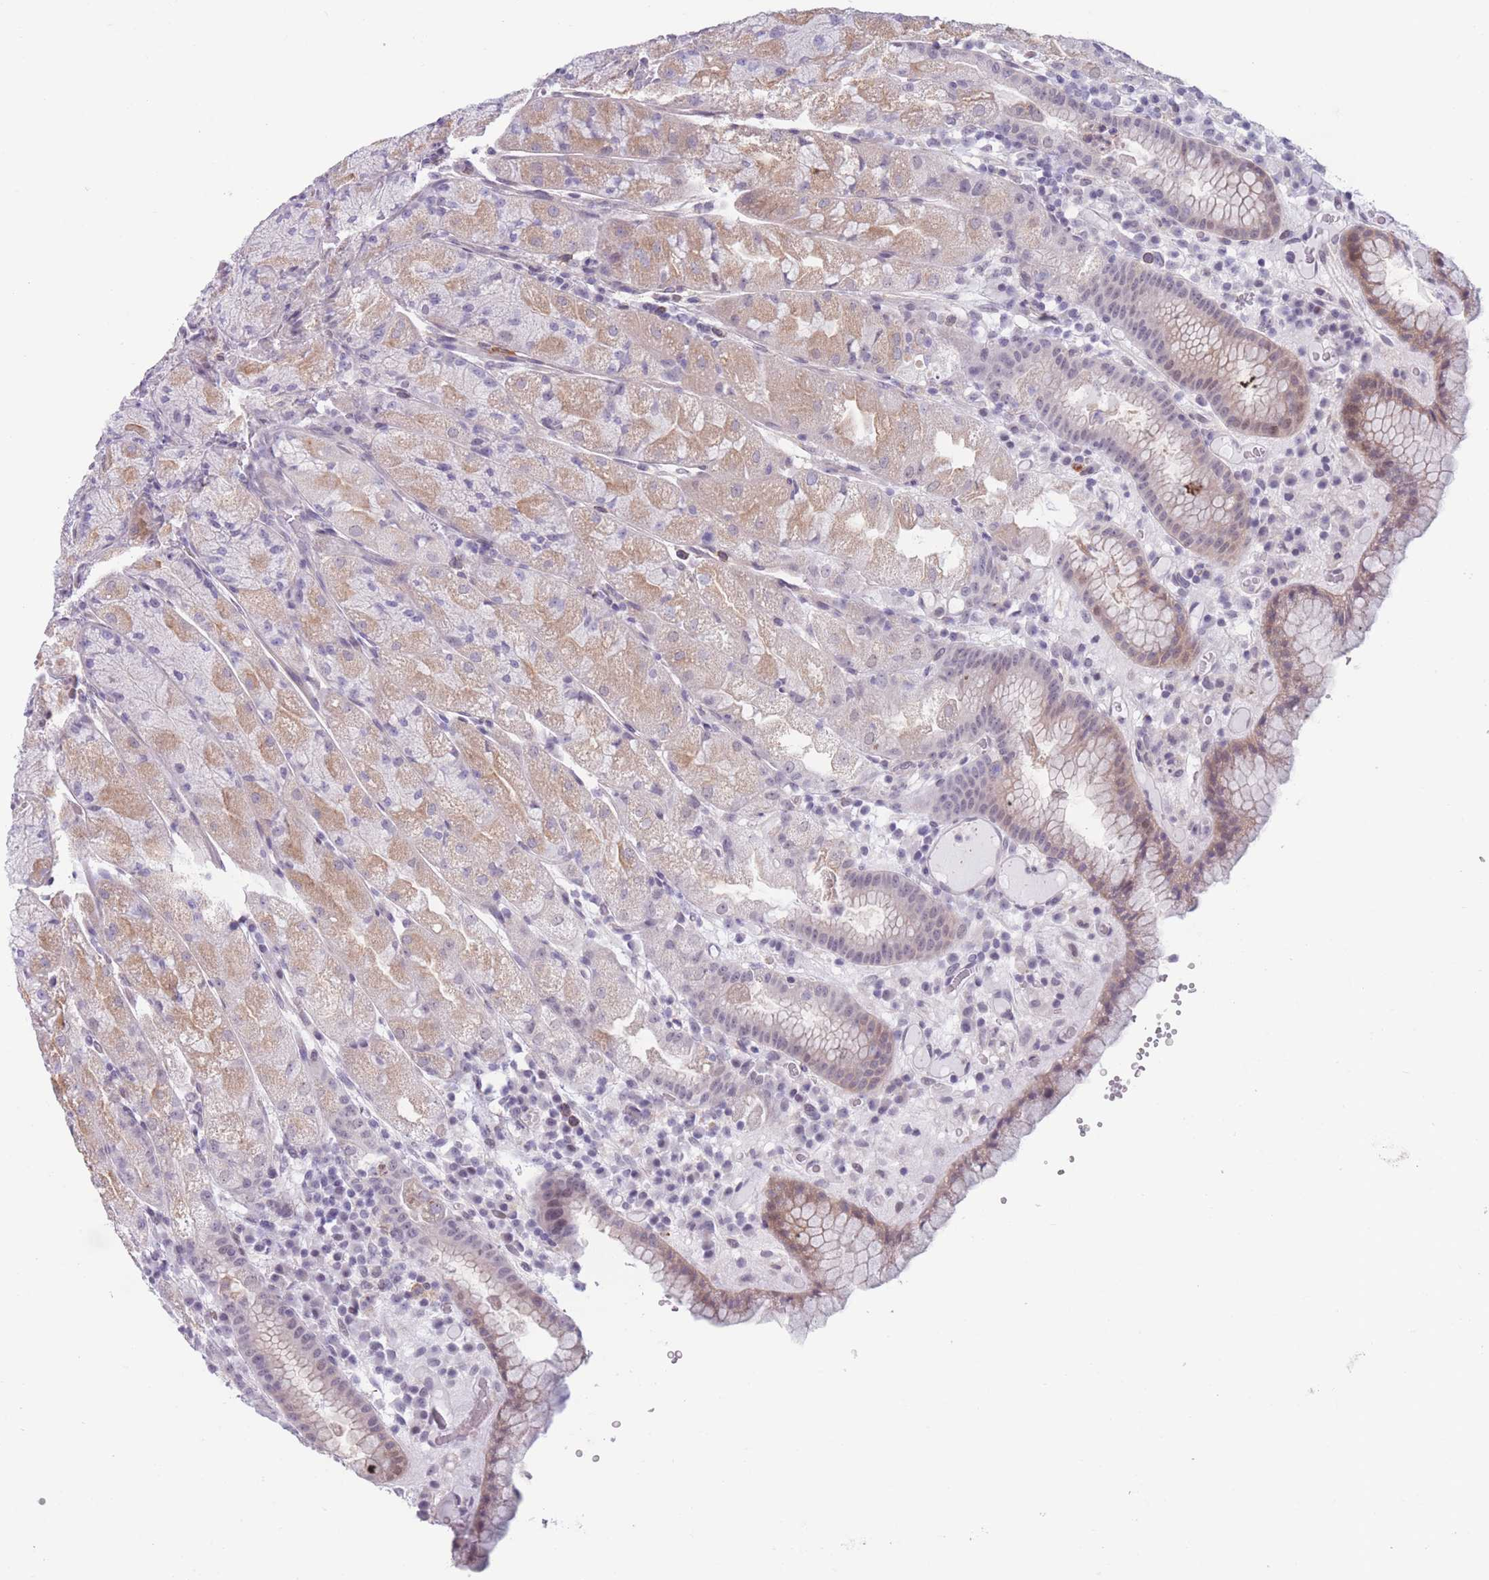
{"staining": {"intensity": "moderate", "quantity": "25%-75%", "location": "cytoplasmic/membranous"}, "tissue": "stomach", "cell_type": "Glandular cells", "image_type": "normal", "snomed": [{"axis": "morphology", "description": "Normal tissue, NOS"}, {"axis": "topography", "description": "Stomach, upper"}], "caption": "Glandular cells display medium levels of moderate cytoplasmic/membranous positivity in about 25%-75% of cells in unremarkable stomach. The staining was performed using DAB, with brown indicating positive protein expression. Nuclei are stained blue with hematoxylin.", "gene": "PODXL", "patient": {"sex": "male", "age": 52}}